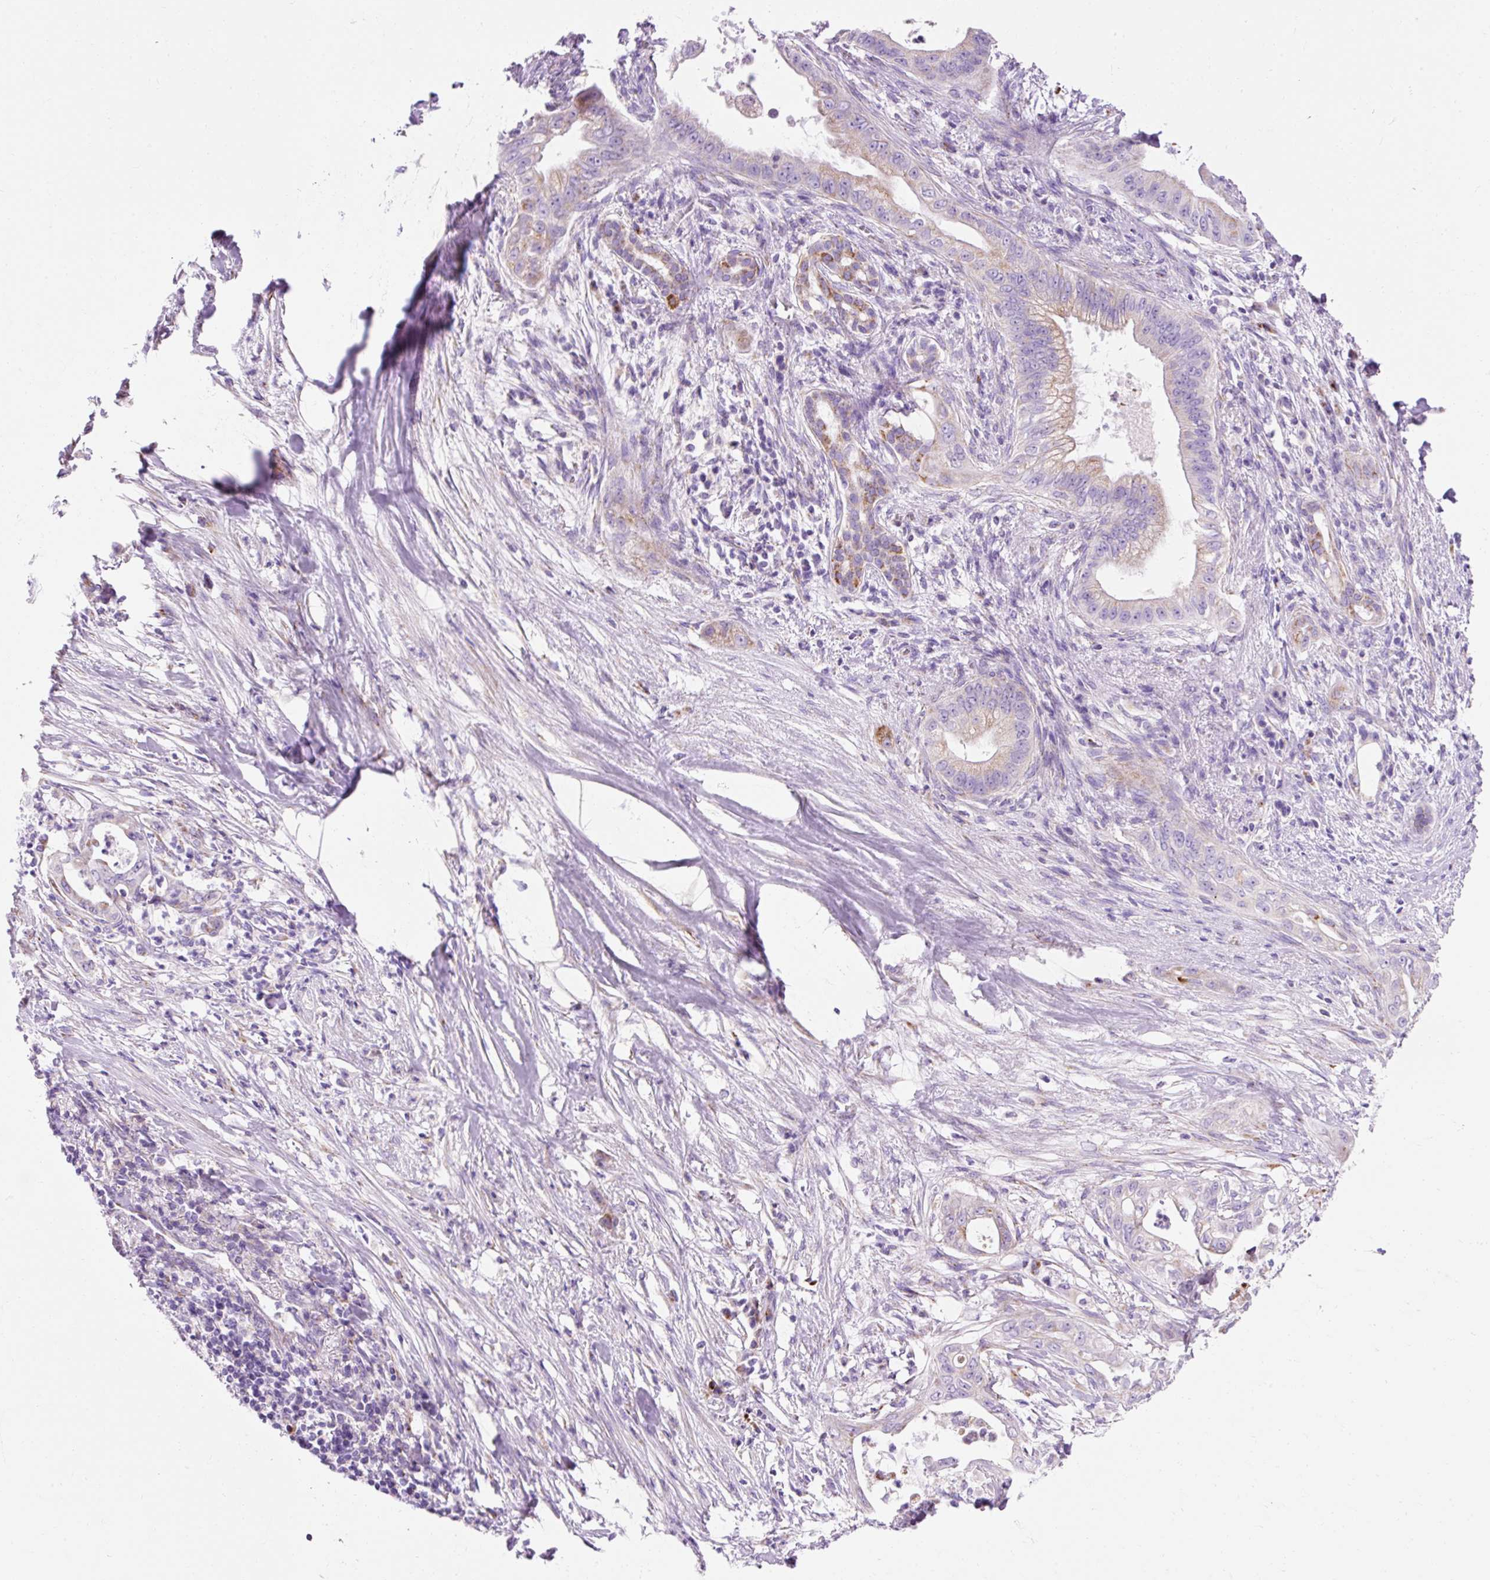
{"staining": {"intensity": "weak", "quantity": "25%-75%", "location": "cytoplasmic/membranous"}, "tissue": "pancreatic cancer", "cell_type": "Tumor cells", "image_type": "cancer", "snomed": [{"axis": "morphology", "description": "Adenocarcinoma, NOS"}, {"axis": "topography", "description": "Pancreas"}], "caption": "Brown immunohistochemical staining in human adenocarcinoma (pancreatic) reveals weak cytoplasmic/membranous positivity in approximately 25%-75% of tumor cells. (DAB IHC with brightfield microscopy, high magnification).", "gene": "PLPP2", "patient": {"sex": "male", "age": 58}}